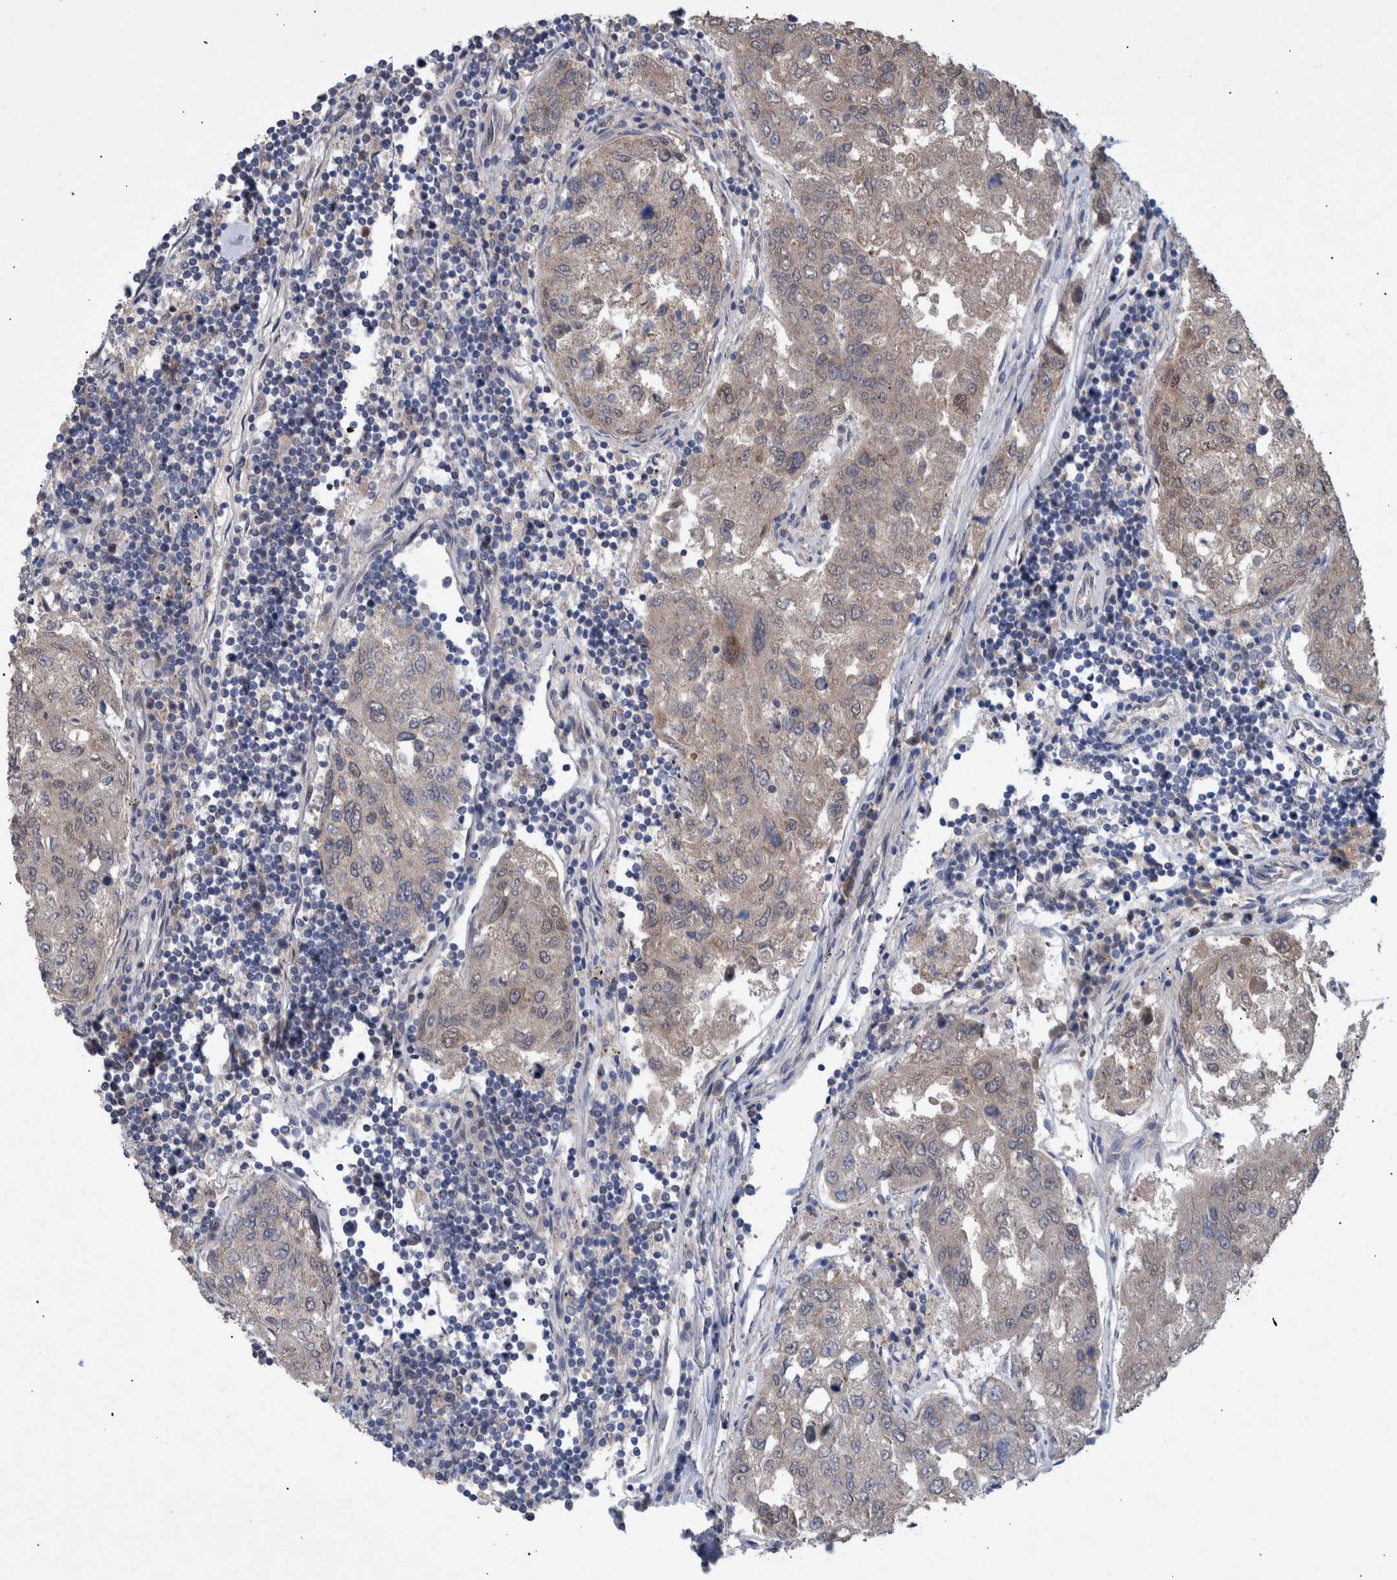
{"staining": {"intensity": "weak", "quantity": ">75%", "location": "cytoplasmic/membranous"}, "tissue": "urothelial cancer", "cell_type": "Tumor cells", "image_type": "cancer", "snomed": [{"axis": "morphology", "description": "Urothelial carcinoma, High grade"}, {"axis": "topography", "description": "Lymph node"}, {"axis": "topography", "description": "Urinary bladder"}], "caption": "Immunohistochemistry micrograph of neoplastic tissue: high-grade urothelial carcinoma stained using IHC reveals low levels of weak protein expression localized specifically in the cytoplasmic/membranous of tumor cells, appearing as a cytoplasmic/membranous brown color.", "gene": "ESRP1", "patient": {"sex": "male", "age": 51}}